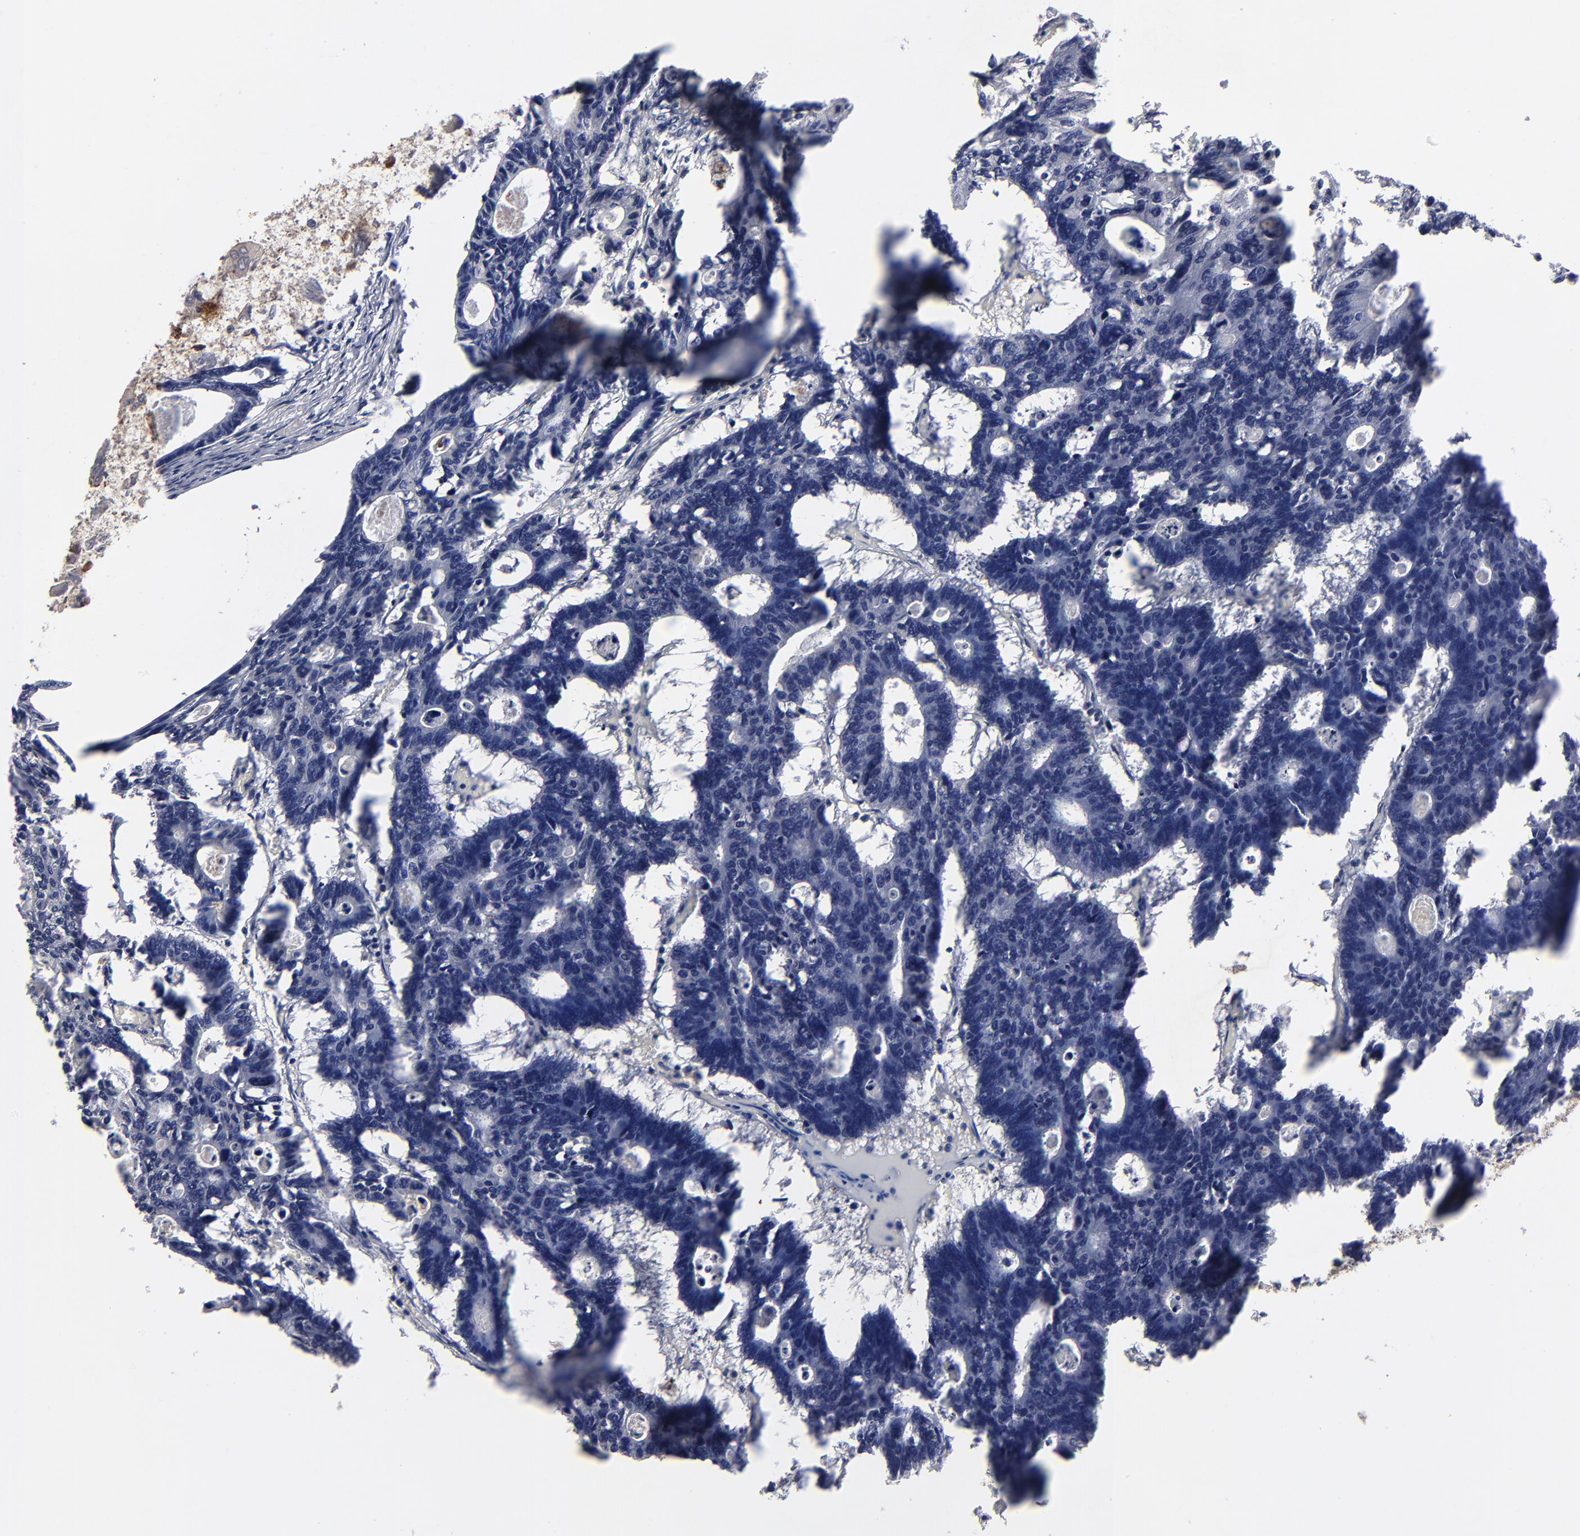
{"staining": {"intensity": "negative", "quantity": "none", "location": "none"}, "tissue": "colorectal cancer", "cell_type": "Tumor cells", "image_type": "cancer", "snomed": [{"axis": "morphology", "description": "Adenocarcinoma, NOS"}, {"axis": "topography", "description": "Colon"}], "caption": "Tumor cells show no significant positivity in colorectal cancer (adenocarcinoma).", "gene": "GPM6B", "patient": {"sex": "female", "age": 55}}